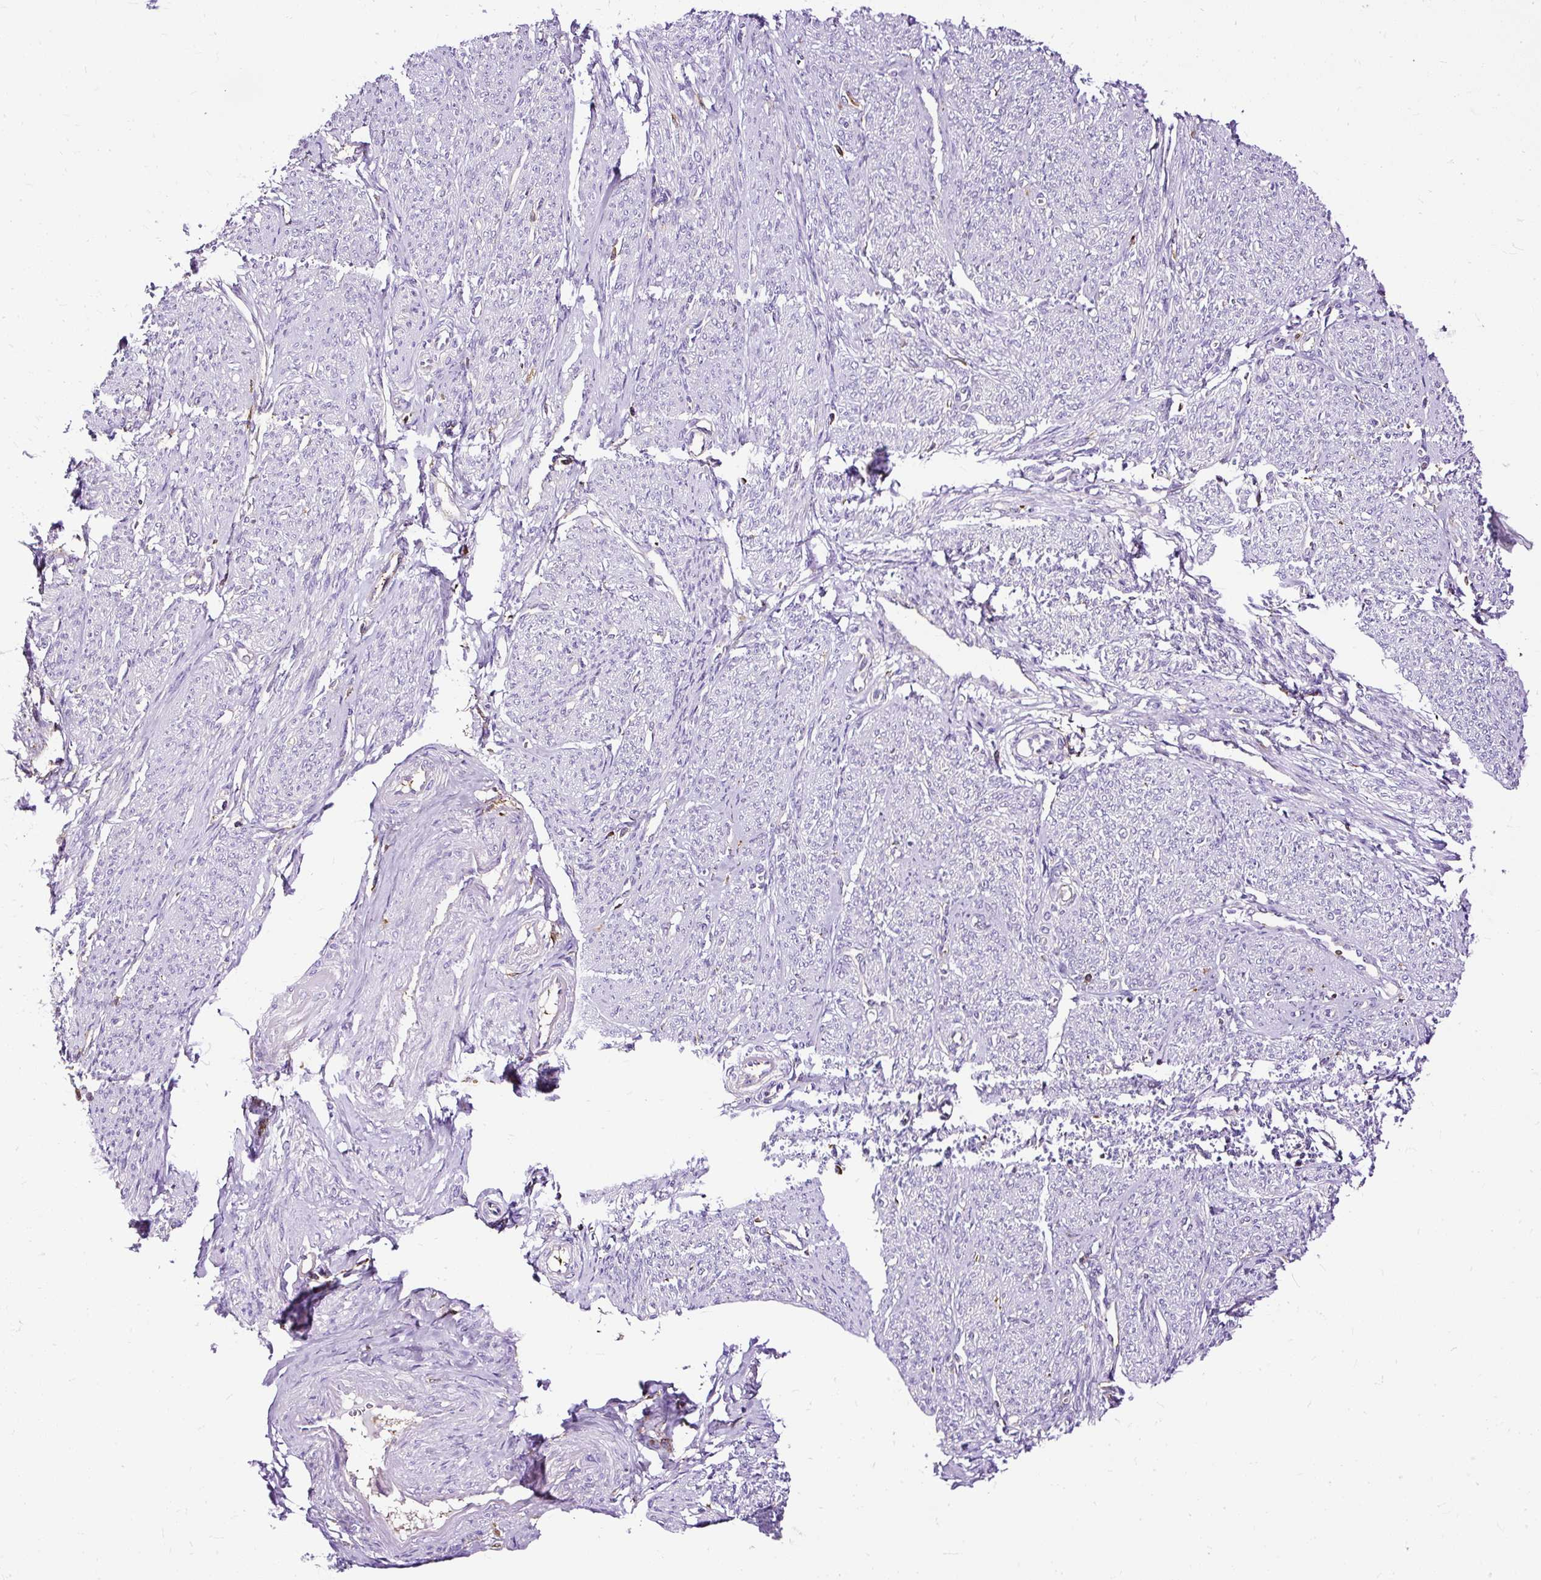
{"staining": {"intensity": "negative", "quantity": "none", "location": "none"}, "tissue": "smooth muscle", "cell_type": "Smooth muscle cells", "image_type": "normal", "snomed": [{"axis": "morphology", "description": "Normal tissue, NOS"}, {"axis": "topography", "description": "Smooth muscle"}], "caption": "This is an immunohistochemistry histopathology image of unremarkable human smooth muscle. There is no expression in smooth muscle cells.", "gene": "TWF2", "patient": {"sex": "female", "age": 65}}